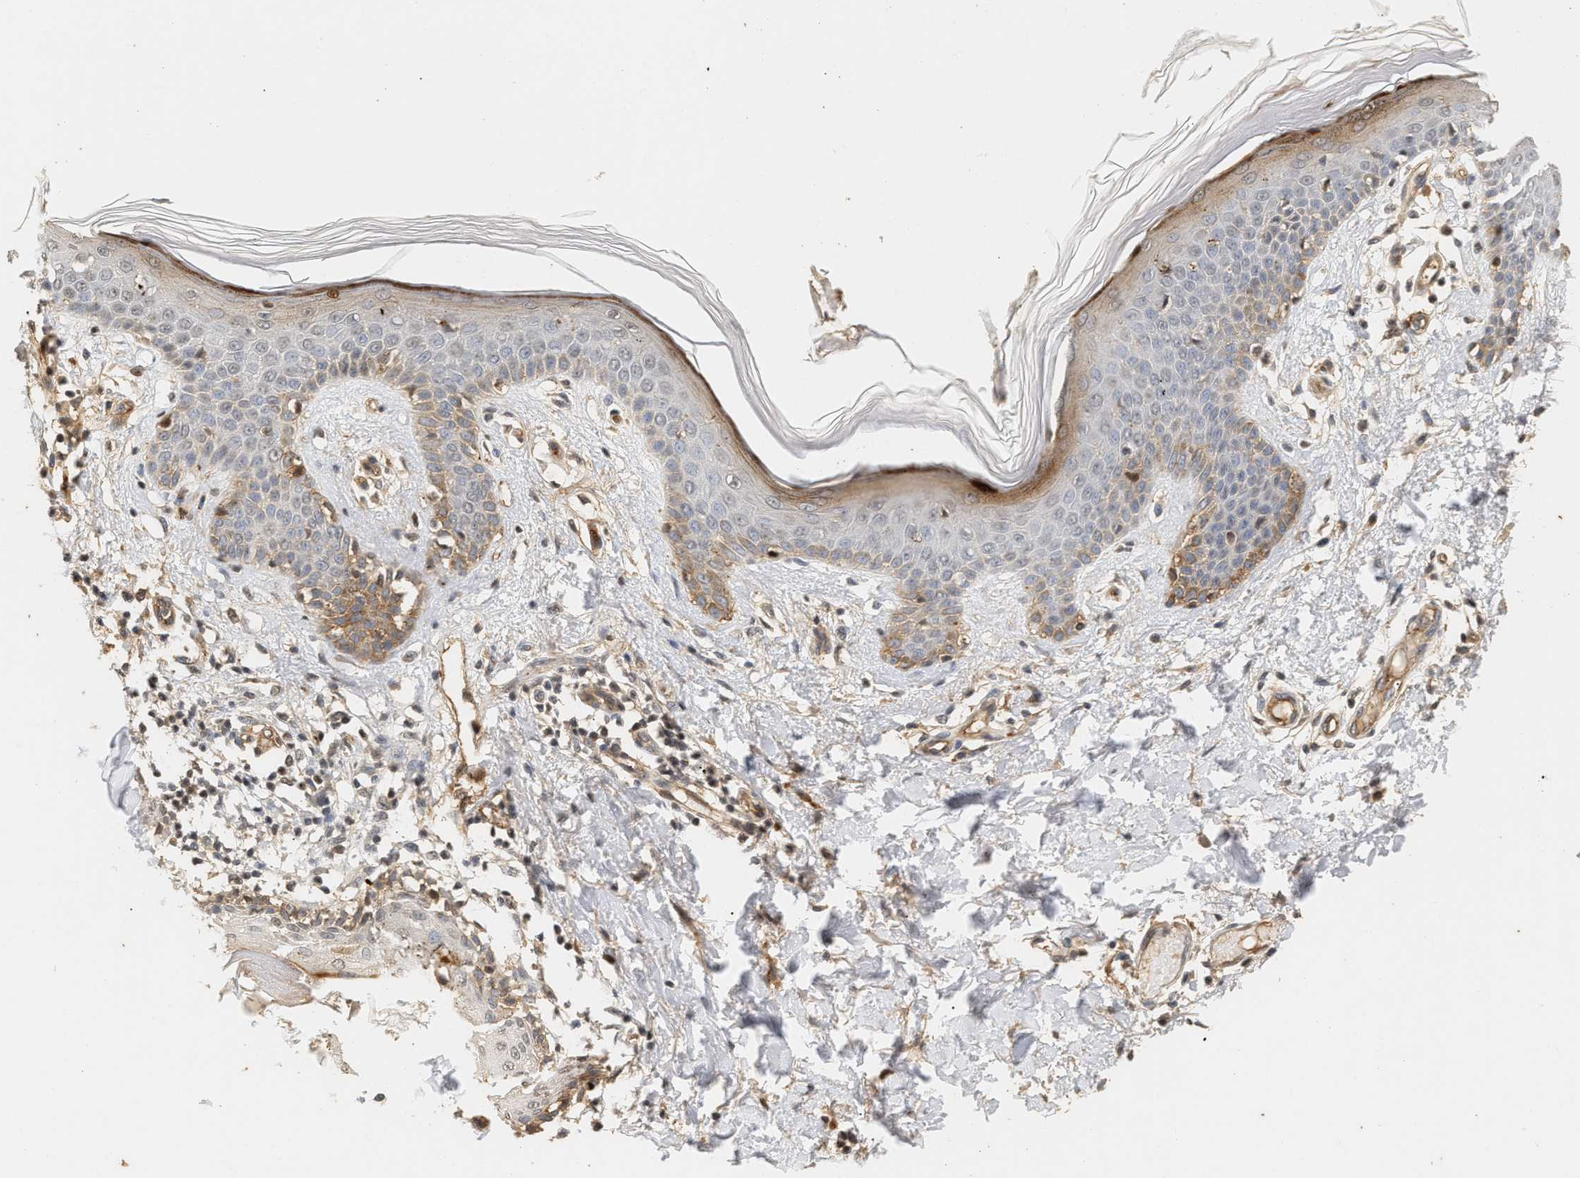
{"staining": {"intensity": "moderate", "quantity": ">75%", "location": "cytoplasmic/membranous"}, "tissue": "skin", "cell_type": "Fibroblasts", "image_type": "normal", "snomed": [{"axis": "morphology", "description": "Normal tissue, NOS"}, {"axis": "topography", "description": "Skin"}], "caption": "Immunohistochemistry (IHC) of unremarkable human skin reveals medium levels of moderate cytoplasmic/membranous positivity in approximately >75% of fibroblasts.", "gene": "PLXND1", "patient": {"sex": "male", "age": 53}}